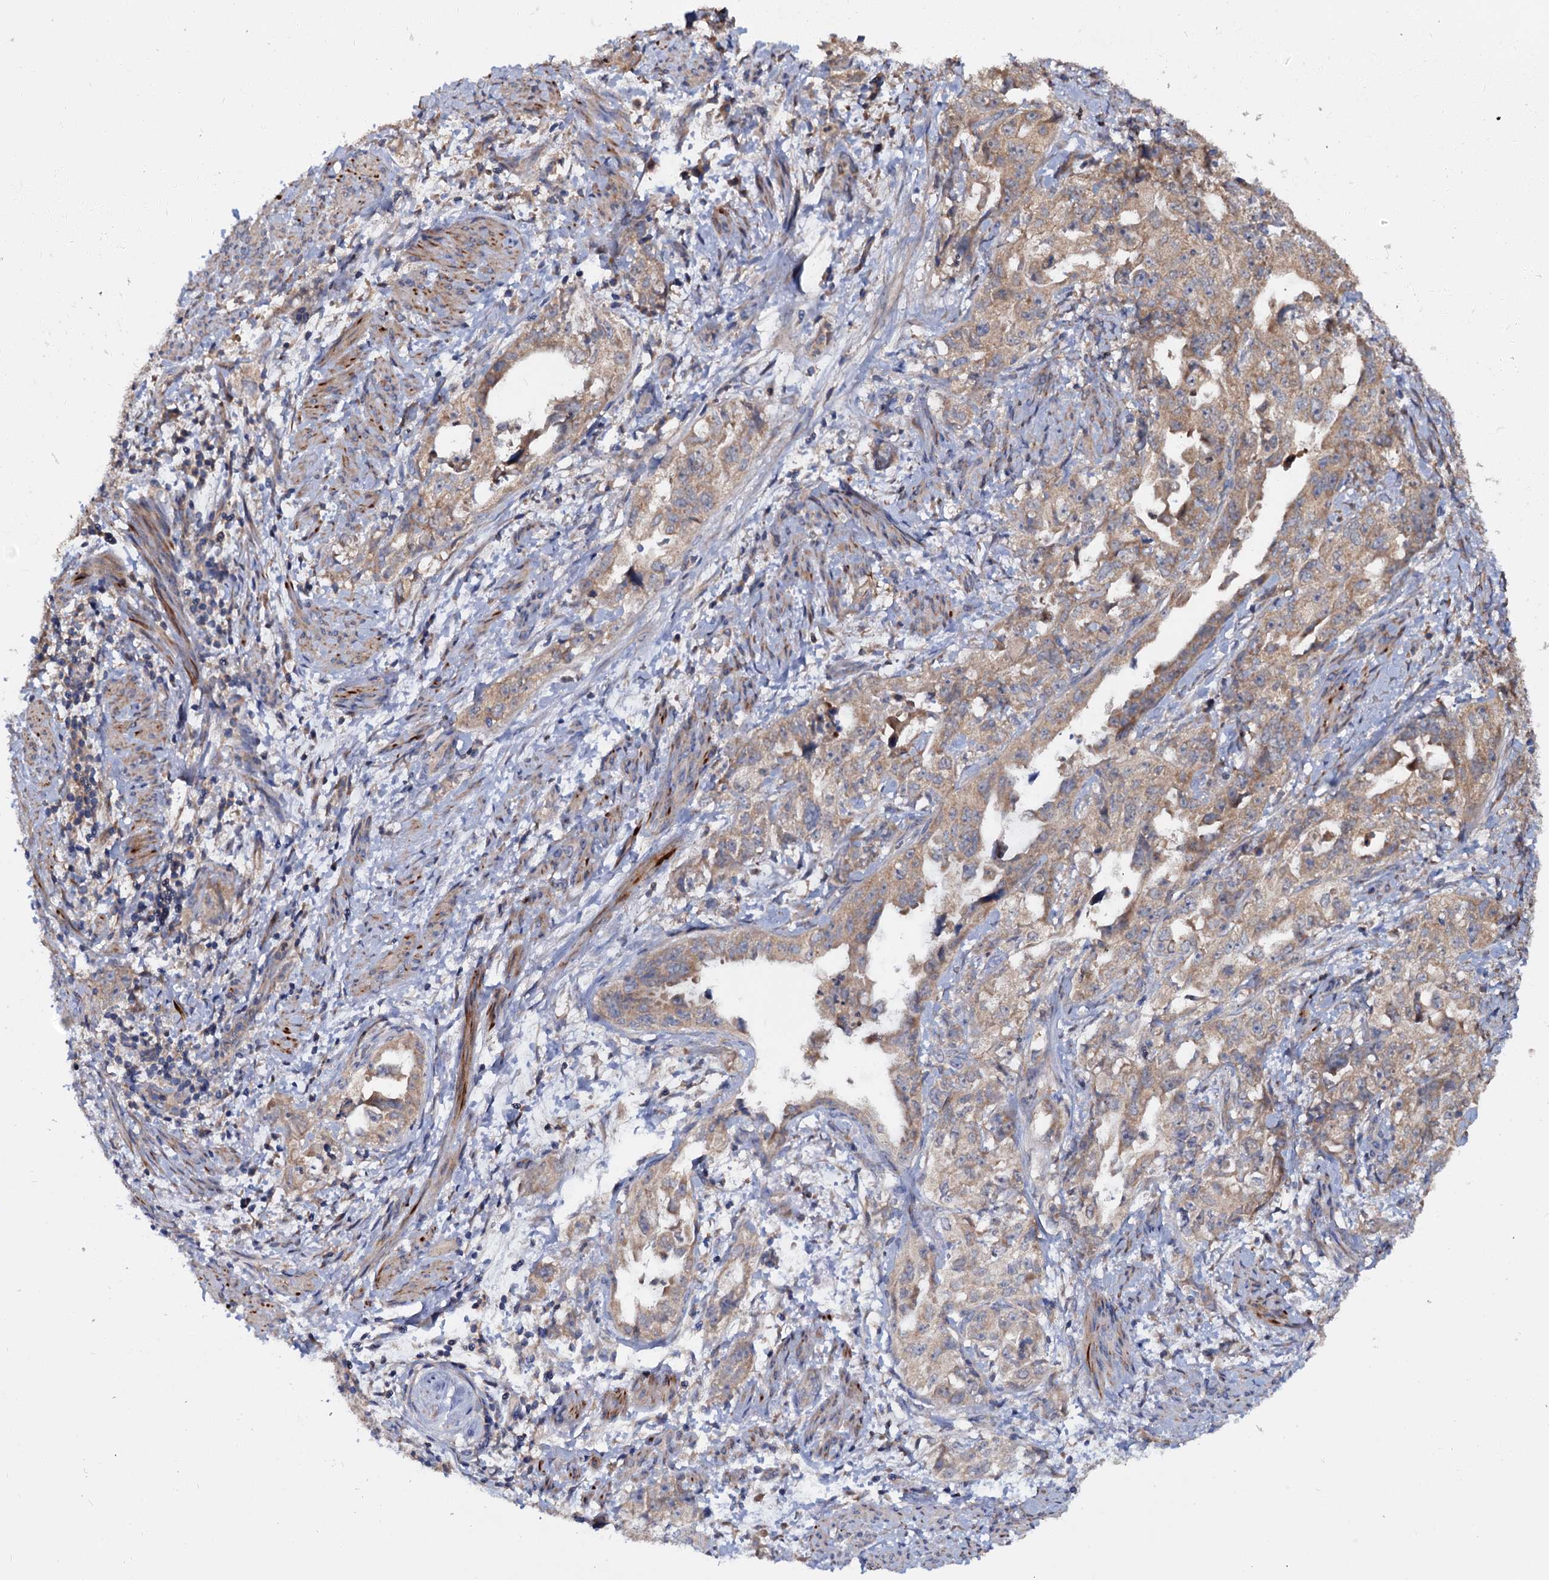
{"staining": {"intensity": "moderate", "quantity": ">75%", "location": "cytoplasmic/membranous"}, "tissue": "endometrial cancer", "cell_type": "Tumor cells", "image_type": "cancer", "snomed": [{"axis": "morphology", "description": "Adenocarcinoma, NOS"}, {"axis": "topography", "description": "Endometrium"}], "caption": "Immunohistochemical staining of endometrial cancer (adenocarcinoma) reveals medium levels of moderate cytoplasmic/membranous protein expression in about >75% of tumor cells.", "gene": "CEP192", "patient": {"sex": "female", "age": 65}}